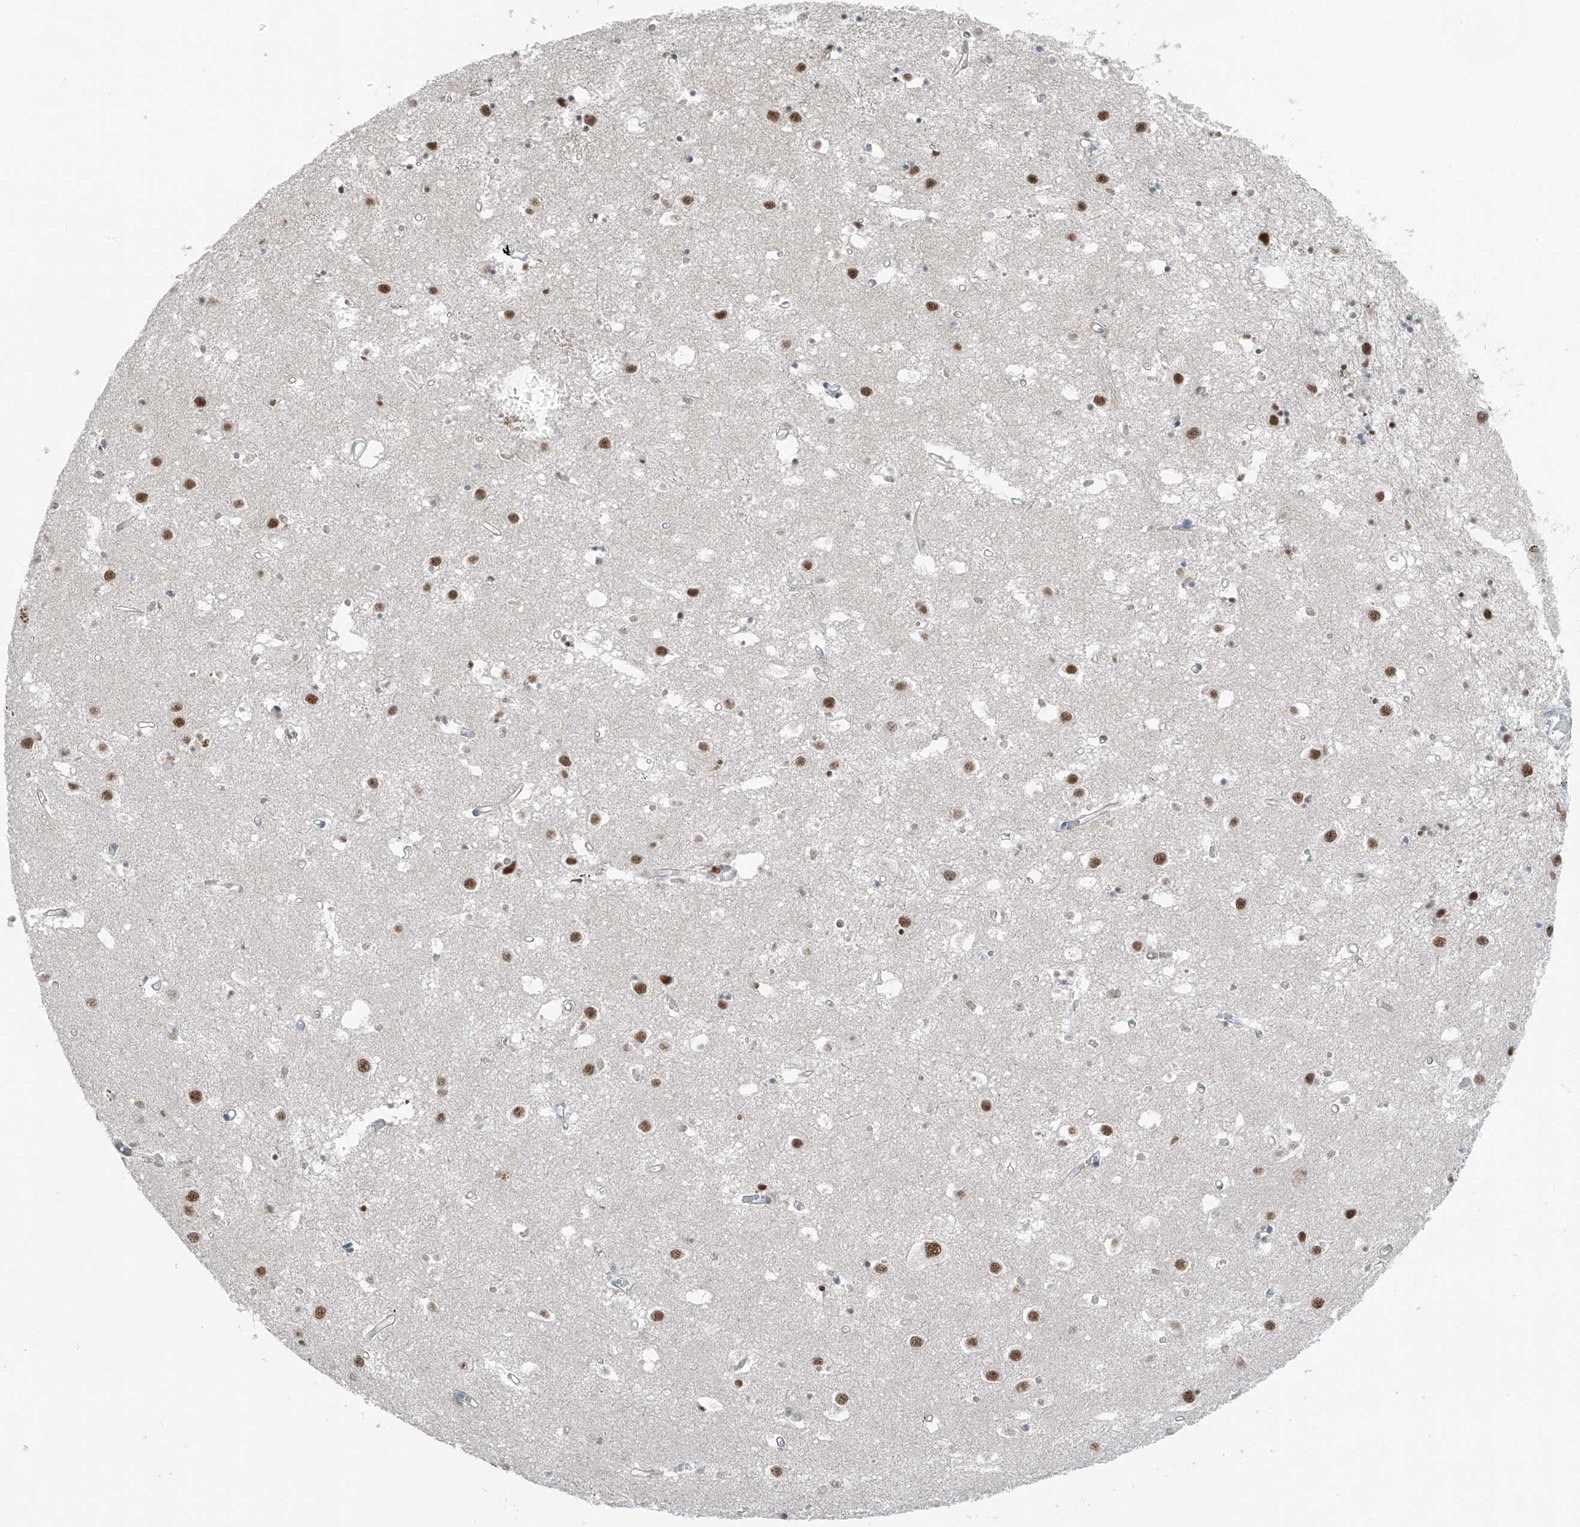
{"staining": {"intensity": "weak", "quantity": "25%-75%", "location": "nuclear"}, "tissue": "caudate", "cell_type": "Glial cells", "image_type": "normal", "snomed": [{"axis": "morphology", "description": "Normal tissue, NOS"}, {"axis": "topography", "description": "Lateral ventricle wall"}], "caption": "Glial cells exhibit weak nuclear positivity in approximately 25%-75% of cells in unremarkable caudate.", "gene": "WRNIP1", "patient": {"sex": "male", "age": 70}}